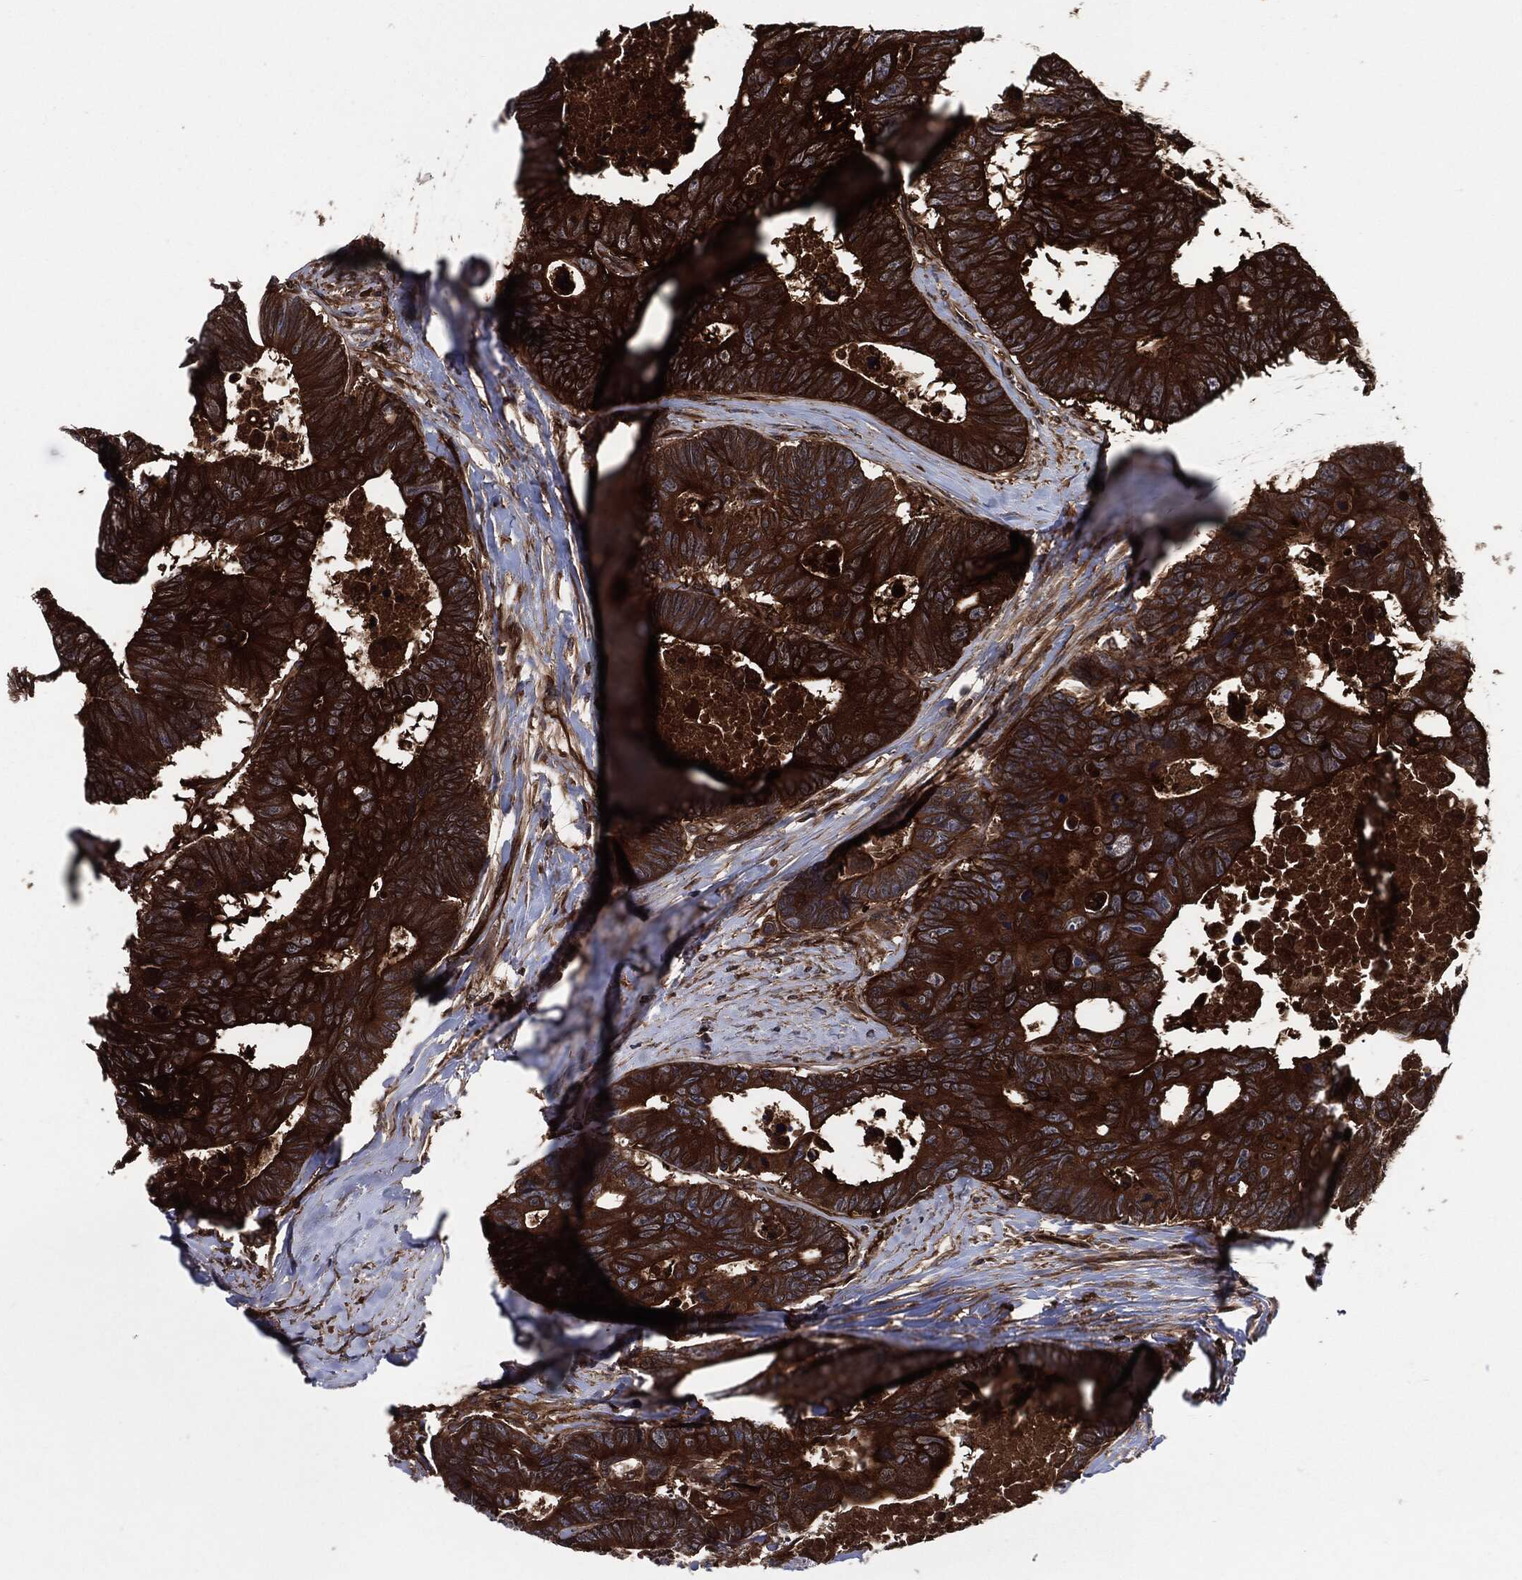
{"staining": {"intensity": "strong", "quantity": ">75%", "location": "cytoplasmic/membranous"}, "tissue": "colorectal cancer", "cell_type": "Tumor cells", "image_type": "cancer", "snomed": [{"axis": "morphology", "description": "Adenocarcinoma, NOS"}, {"axis": "topography", "description": "Colon"}], "caption": "Immunohistochemical staining of human colorectal adenocarcinoma shows high levels of strong cytoplasmic/membranous protein staining in about >75% of tumor cells. Nuclei are stained in blue.", "gene": "XPNPEP1", "patient": {"sex": "female", "age": 77}}